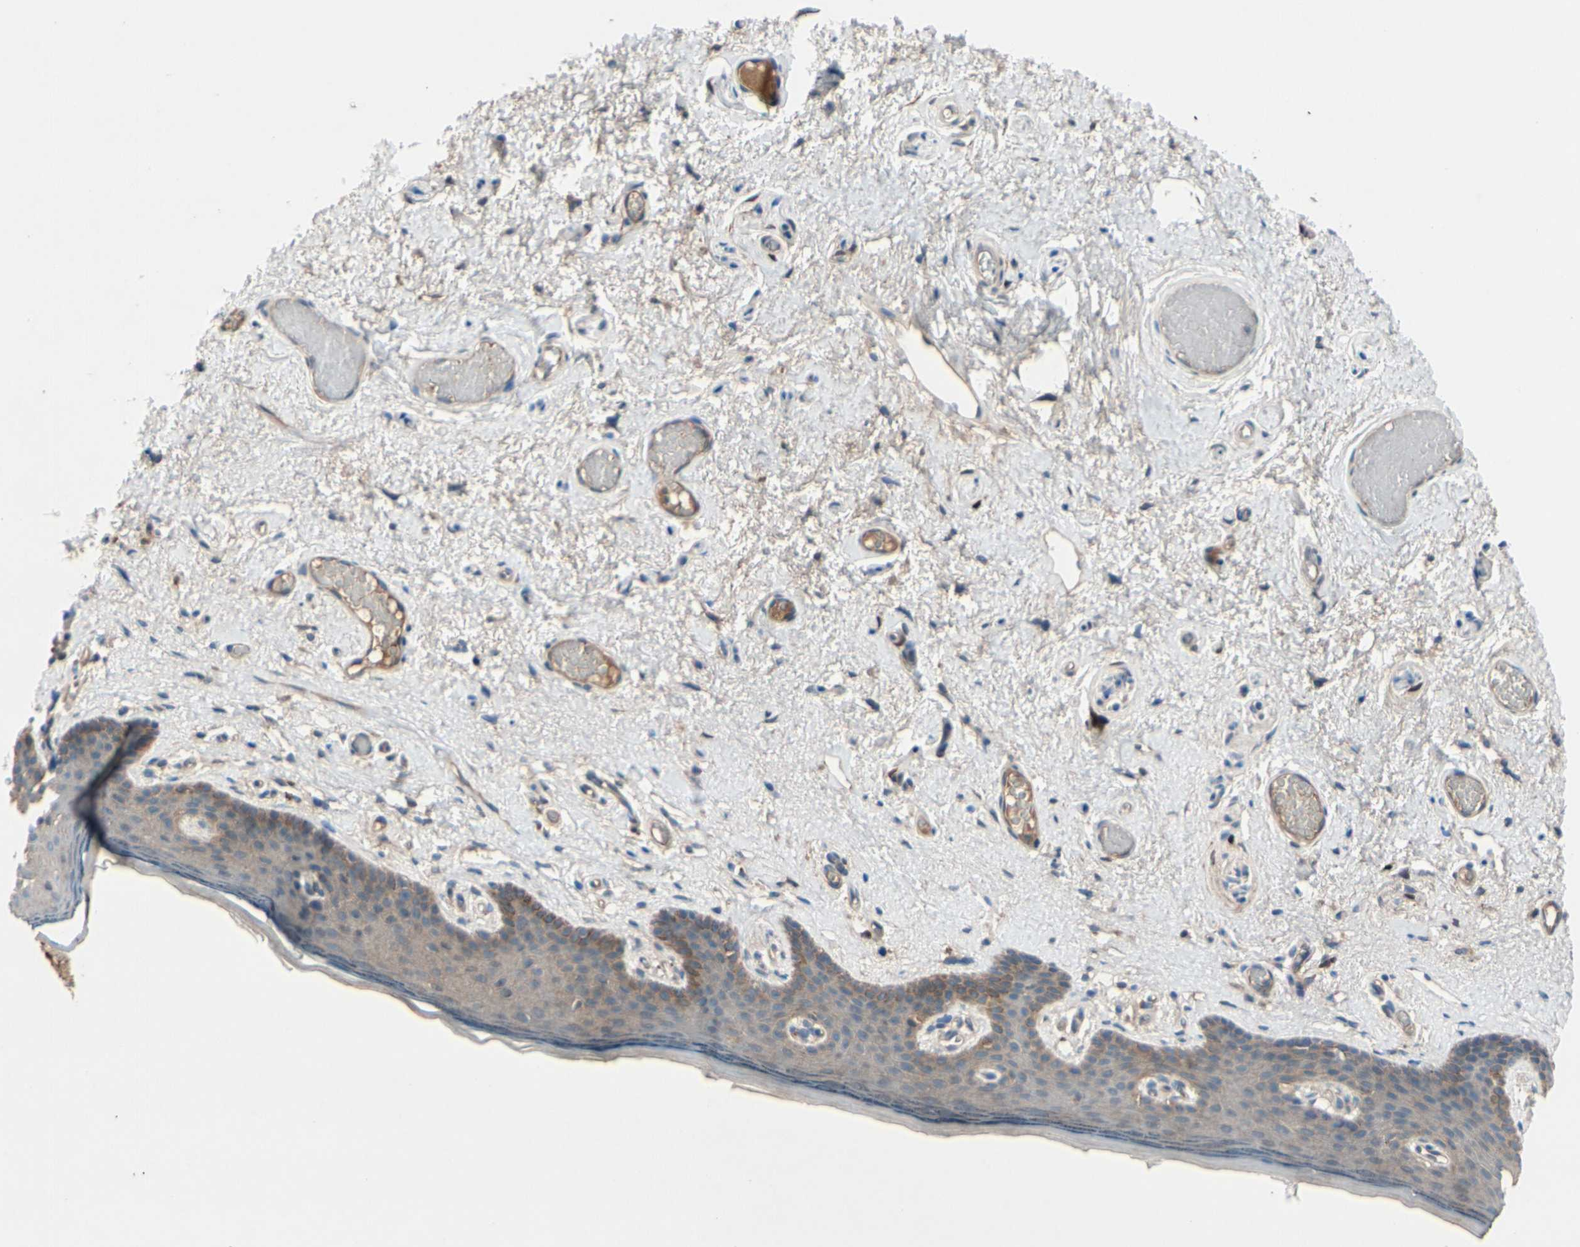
{"staining": {"intensity": "moderate", "quantity": ">75%", "location": "cytoplasmic/membranous"}, "tissue": "skin", "cell_type": "Epidermal cells", "image_type": "normal", "snomed": [{"axis": "morphology", "description": "Normal tissue, NOS"}, {"axis": "topography", "description": "Vulva"}], "caption": "Immunohistochemistry (IHC) (DAB (3,3'-diaminobenzidine)) staining of unremarkable human skin reveals moderate cytoplasmic/membranous protein expression in about >75% of epidermal cells.", "gene": "ICAM5", "patient": {"sex": "female", "age": 54}}